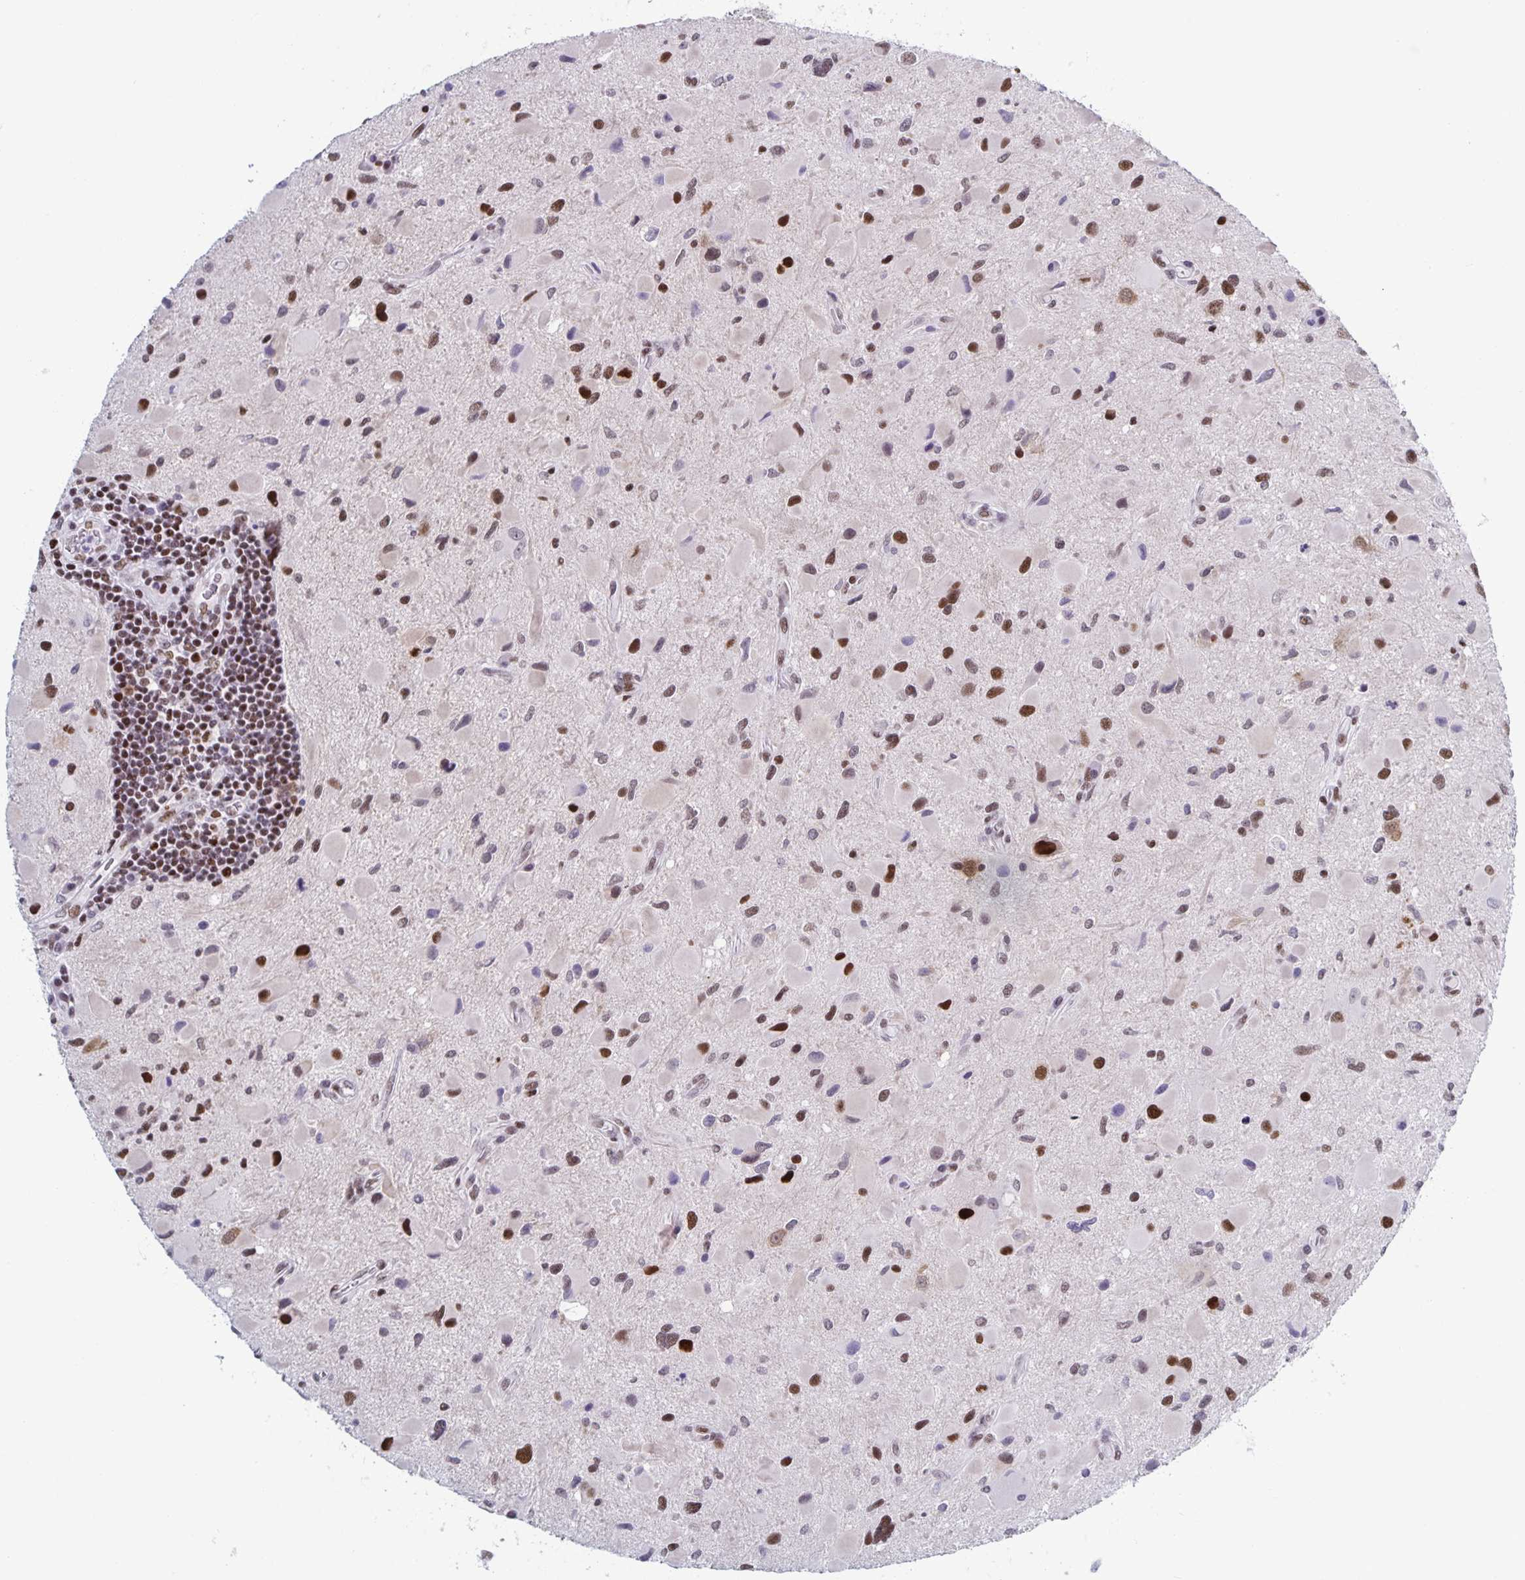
{"staining": {"intensity": "moderate", "quantity": ">75%", "location": "nuclear"}, "tissue": "glioma", "cell_type": "Tumor cells", "image_type": "cancer", "snomed": [{"axis": "morphology", "description": "Glioma, malignant, Low grade"}, {"axis": "topography", "description": "Brain"}], "caption": "The photomicrograph reveals a brown stain indicating the presence of a protein in the nuclear of tumor cells in malignant low-grade glioma.", "gene": "JUND", "patient": {"sex": "female", "age": 32}}